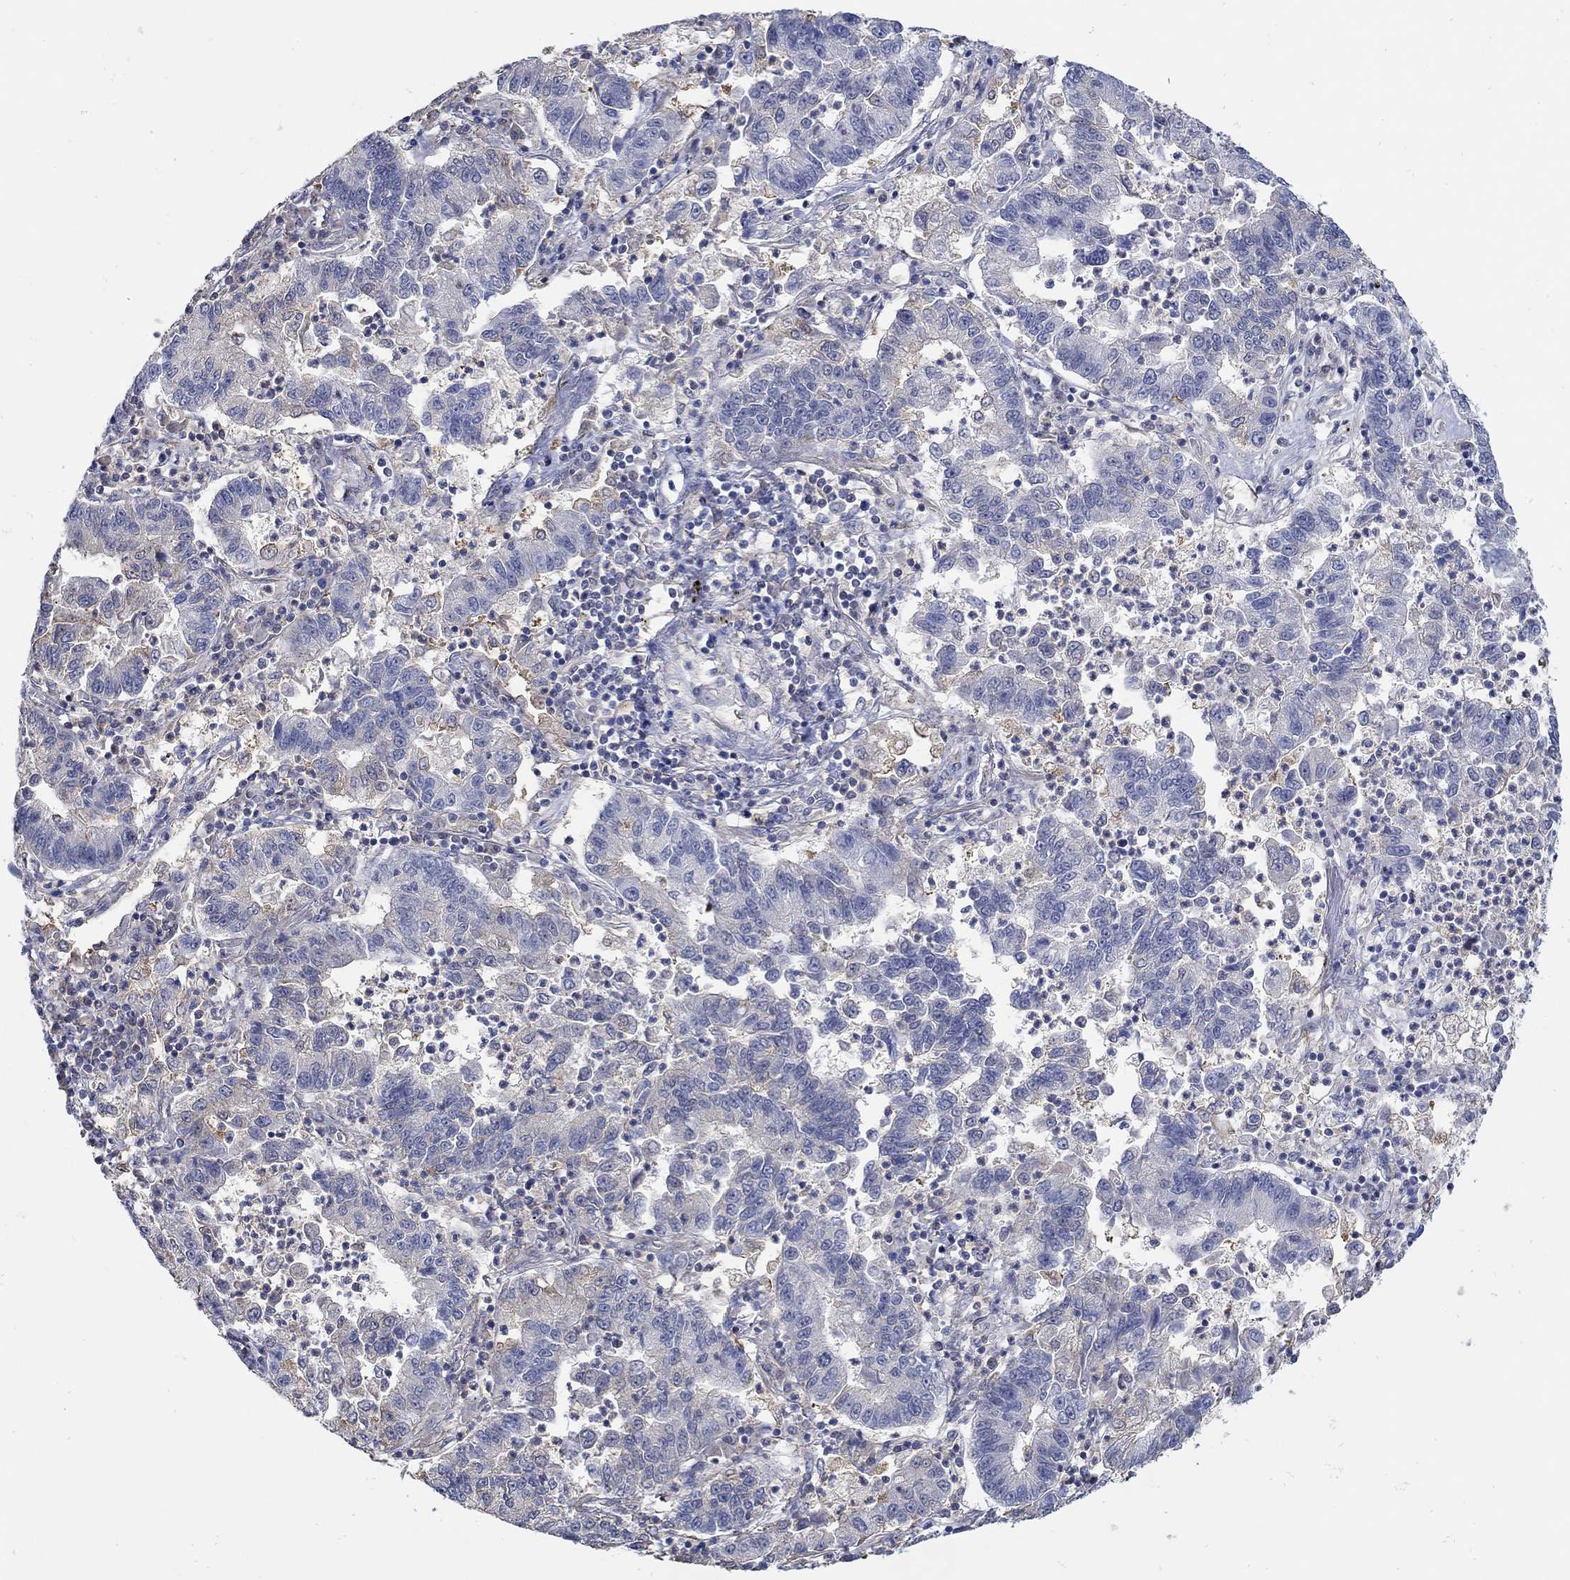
{"staining": {"intensity": "negative", "quantity": "none", "location": "none"}, "tissue": "lung cancer", "cell_type": "Tumor cells", "image_type": "cancer", "snomed": [{"axis": "morphology", "description": "Adenocarcinoma, NOS"}, {"axis": "topography", "description": "Lung"}], "caption": "Tumor cells show no significant staining in lung cancer.", "gene": "TEKT3", "patient": {"sex": "female", "age": 57}}